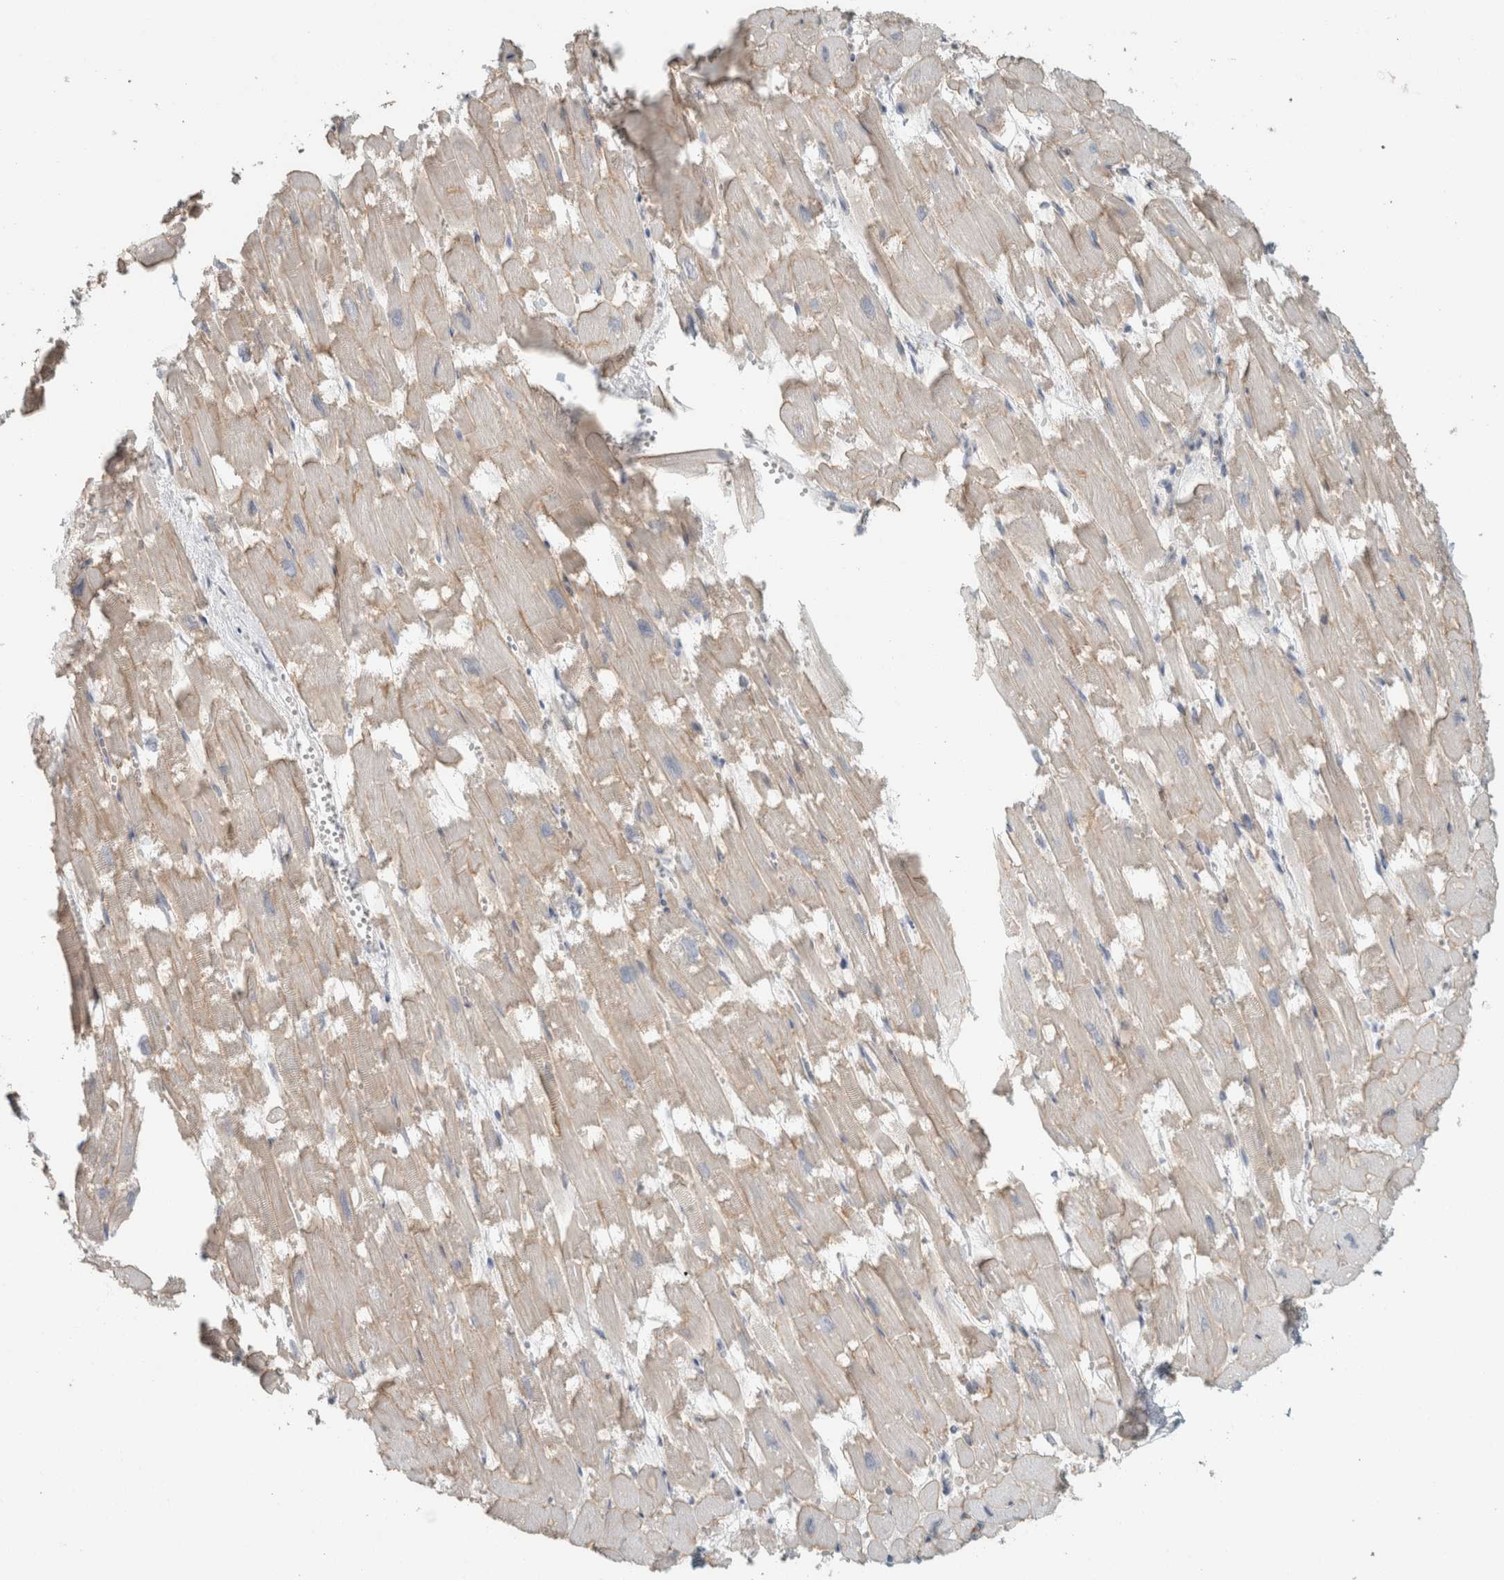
{"staining": {"intensity": "weak", "quantity": "<25%", "location": "cytoplasmic/membranous"}, "tissue": "heart muscle", "cell_type": "Cardiomyocytes", "image_type": "normal", "snomed": [{"axis": "morphology", "description": "Normal tissue, NOS"}, {"axis": "topography", "description": "Heart"}], "caption": "A micrograph of human heart muscle is negative for staining in cardiomyocytes. (DAB (3,3'-diaminobenzidine) immunohistochemistry with hematoxylin counter stain).", "gene": "SCIN", "patient": {"sex": "male", "age": 54}}